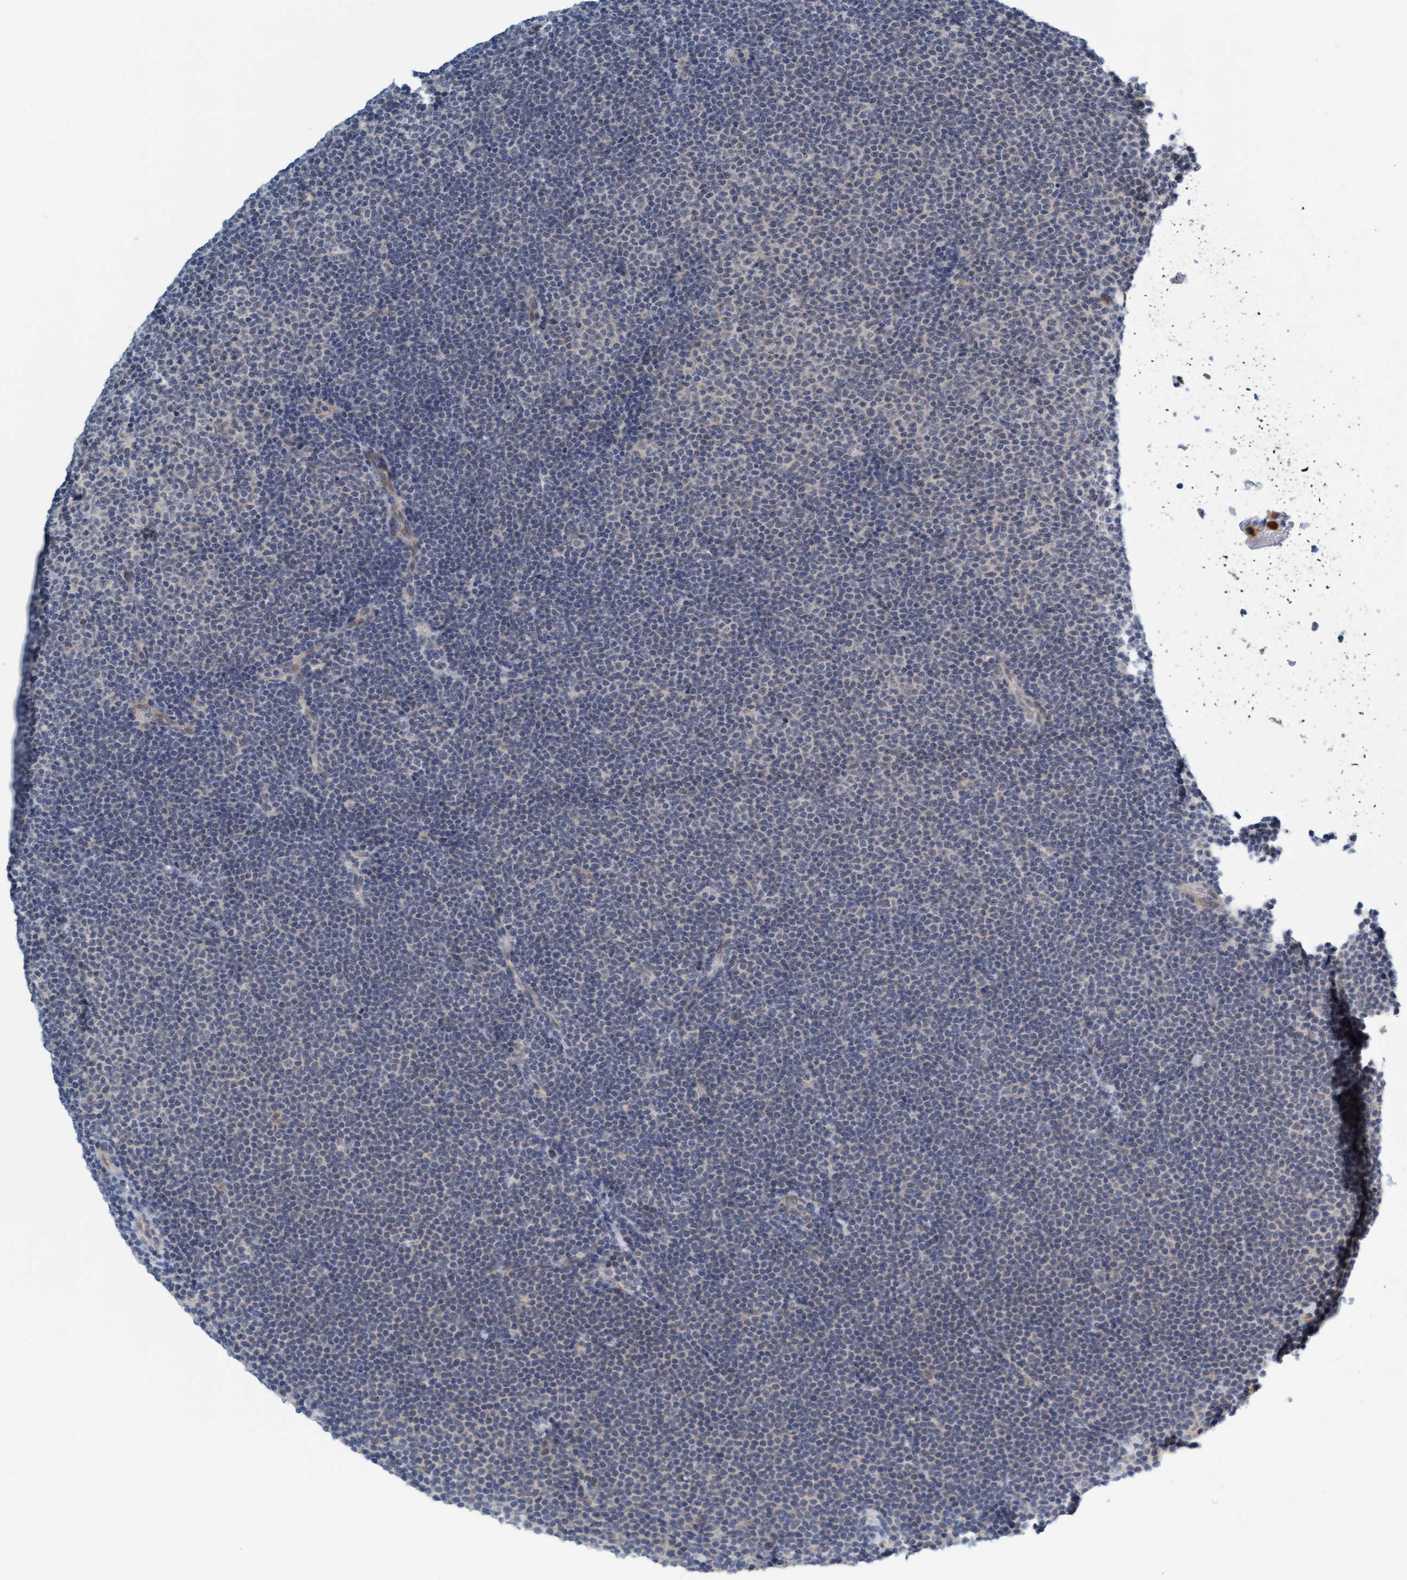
{"staining": {"intensity": "negative", "quantity": "none", "location": "none"}, "tissue": "lymphoma", "cell_type": "Tumor cells", "image_type": "cancer", "snomed": [{"axis": "morphology", "description": "Malignant lymphoma, non-Hodgkin's type, Low grade"}, {"axis": "topography", "description": "Lymph node"}], "caption": "Immunohistochemistry (IHC) image of neoplastic tissue: human lymphoma stained with DAB (3,3'-diaminobenzidine) shows no significant protein staining in tumor cells. (Brightfield microscopy of DAB immunohistochemistry at high magnification).", "gene": "TSTD2", "patient": {"sex": "female", "age": 53}}